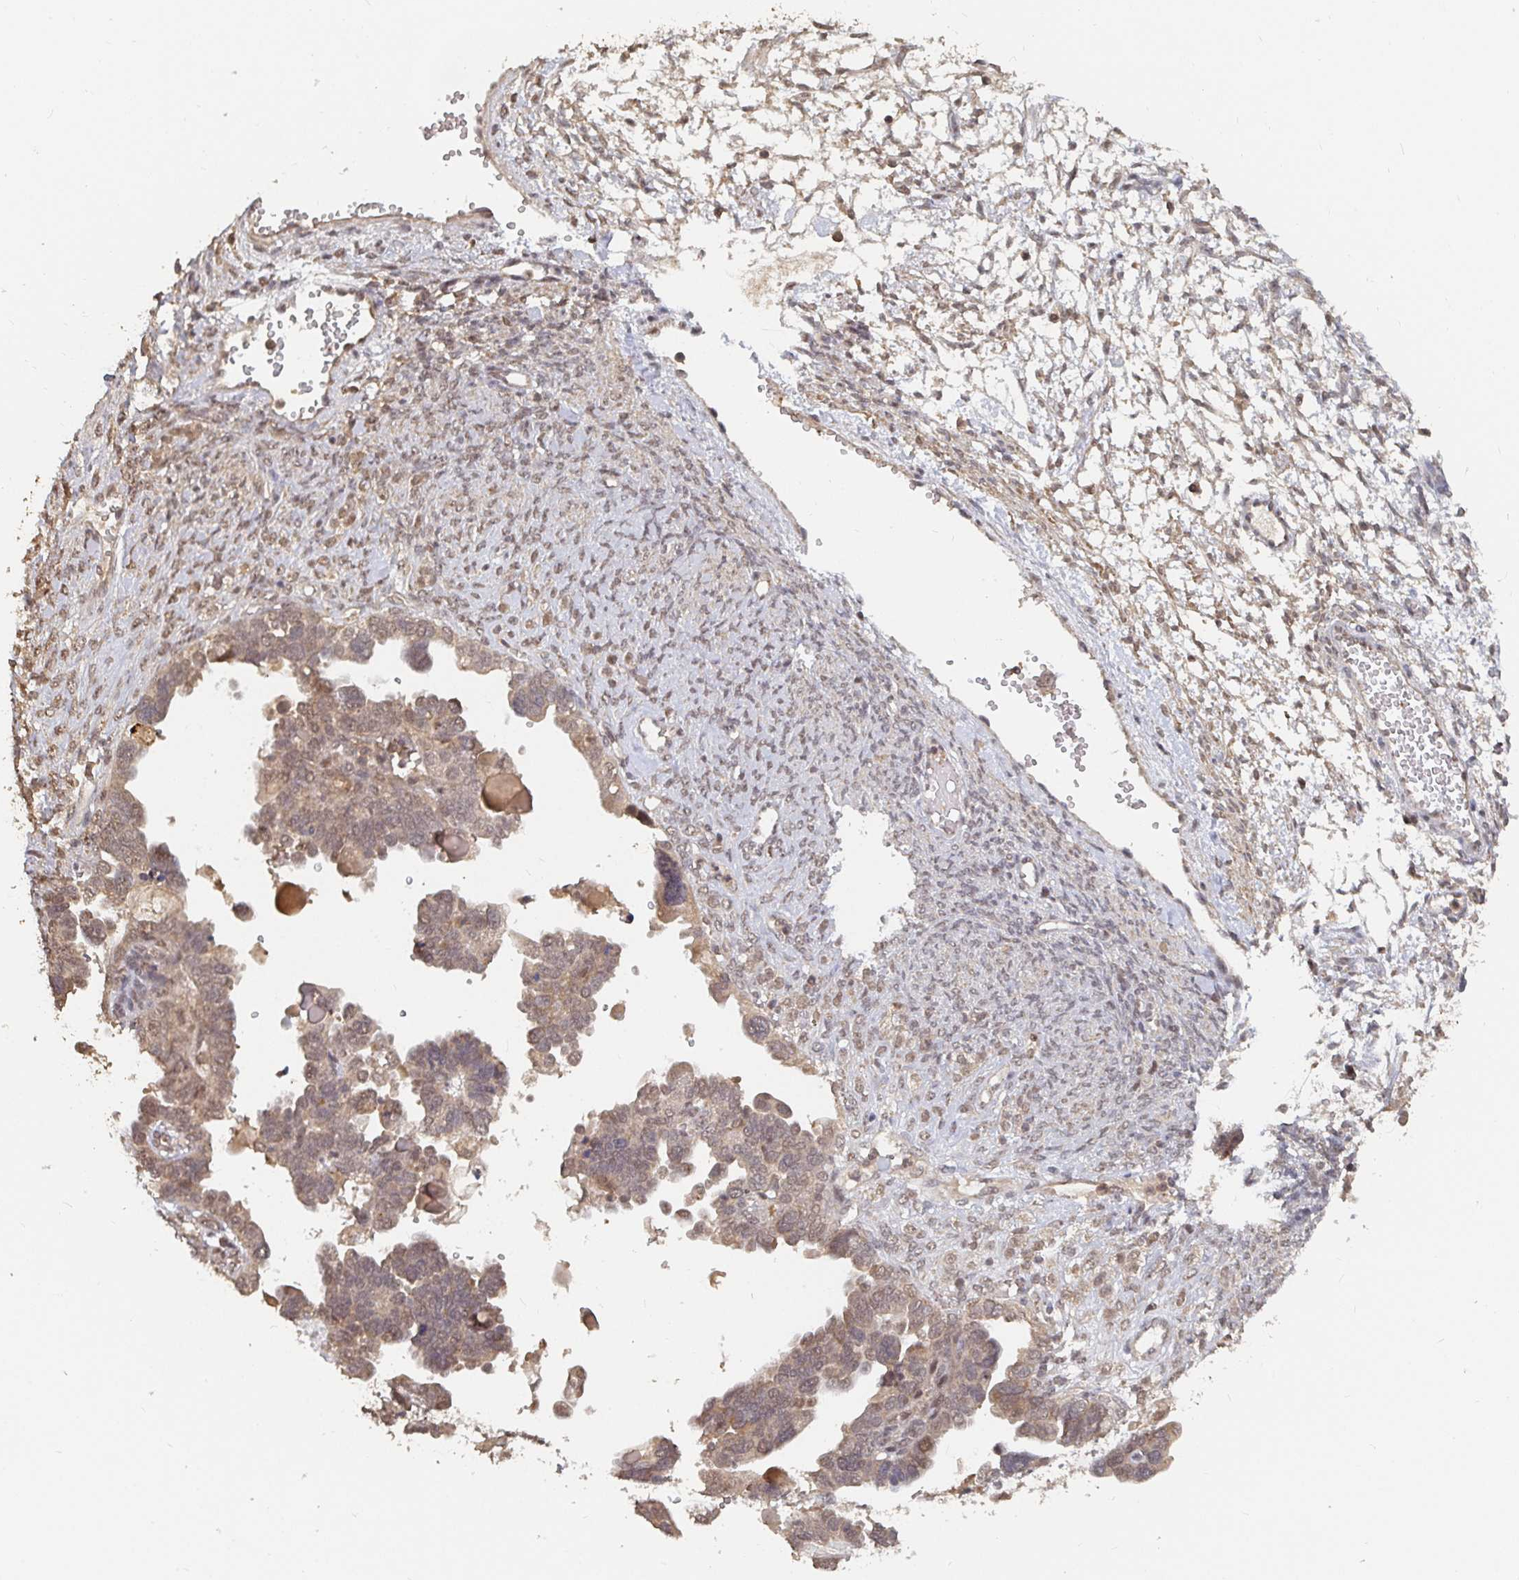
{"staining": {"intensity": "weak", "quantity": ">75%", "location": "cytoplasmic/membranous,nuclear"}, "tissue": "ovarian cancer", "cell_type": "Tumor cells", "image_type": "cancer", "snomed": [{"axis": "morphology", "description": "Cystadenocarcinoma, serous, NOS"}, {"axis": "topography", "description": "Ovary"}], "caption": "Protein expression analysis of ovarian cancer (serous cystadenocarcinoma) demonstrates weak cytoplasmic/membranous and nuclear staining in about >75% of tumor cells. The staining is performed using DAB (3,3'-diaminobenzidine) brown chromogen to label protein expression. The nuclei are counter-stained blue using hematoxylin.", "gene": "LRP5", "patient": {"sex": "female", "age": 51}}